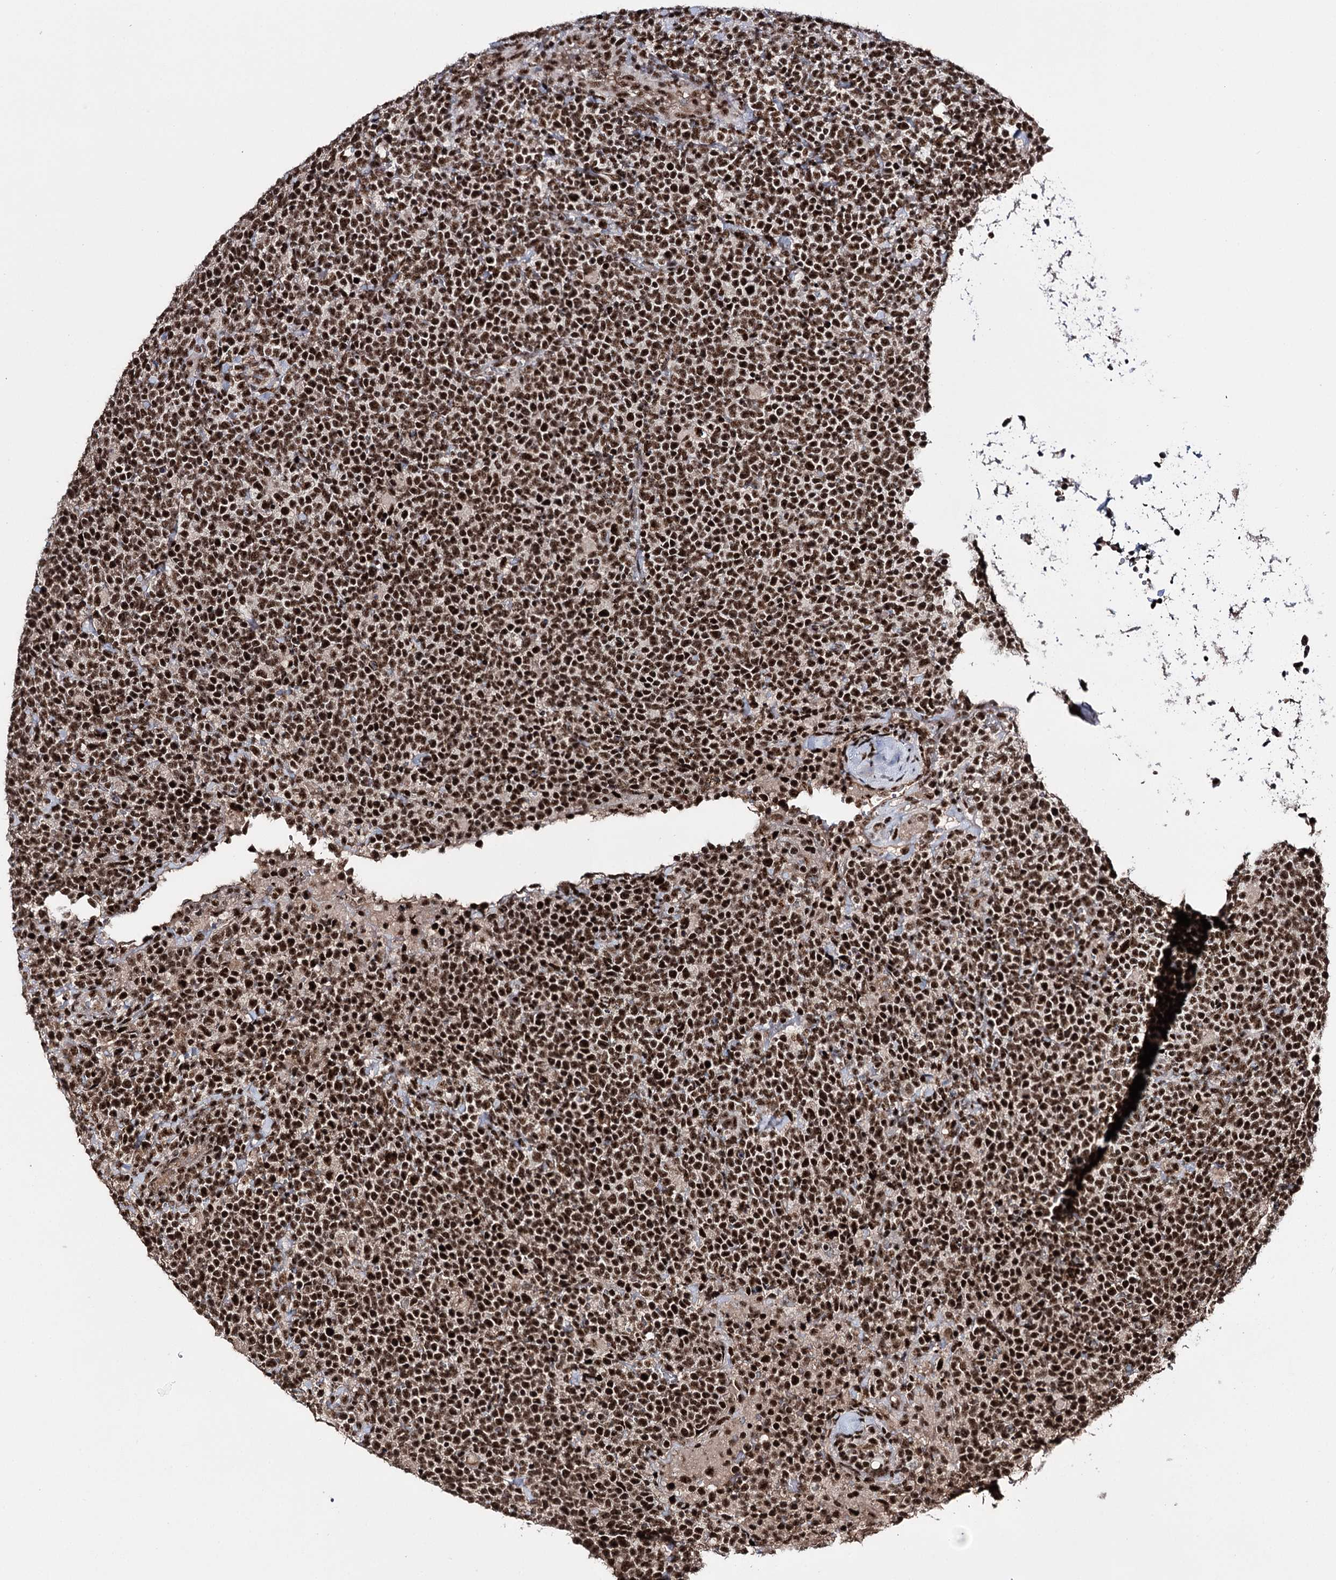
{"staining": {"intensity": "strong", "quantity": ">75%", "location": "nuclear"}, "tissue": "lymphoma", "cell_type": "Tumor cells", "image_type": "cancer", "snomed": [{"axis": "morphology", "description": "Malignant lymphoma, non-Hodgkin's type, High grade"}, {"axis": "topography", "description": "Lymph node"}], "caption": "Brown immunohistochemical staining in lymphoma shows strong nuclear staining in about >75% of tumor cells.", "gene": "PRPF40A", "patient": {"sex": "male", "age": 61}}